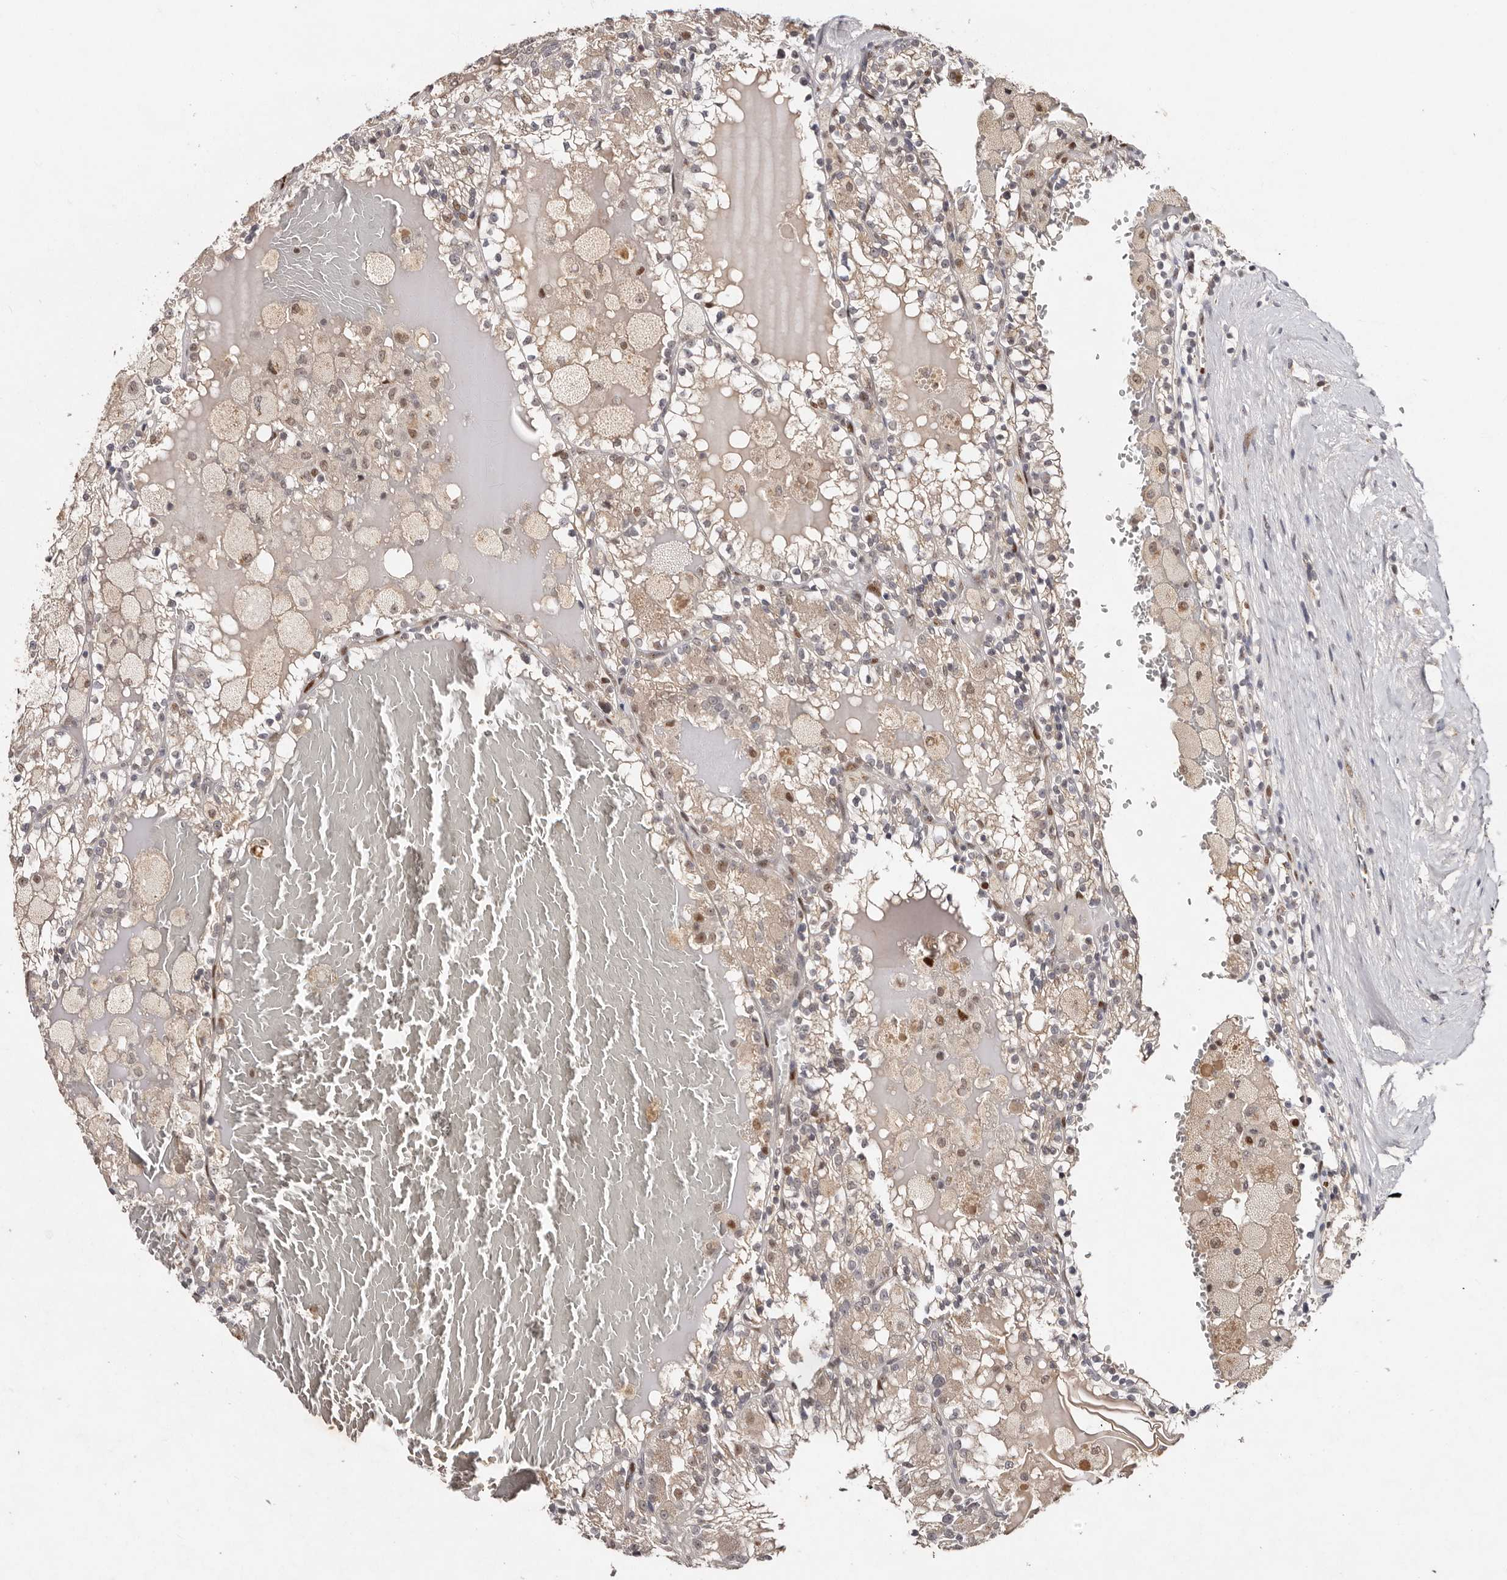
{"staining": {"intensity": "weak", "quantity": "<25%", "location": "cytoplasmic/membranous,nuclear"}, "tissue": "renal cancer", "cell_type": "Tumor cells", "image_type": "cancer", "snomed": [{"axis": "morphology", "description": "Adenocarcinoma, NOS"}, {"axis": "topography", "description": "Kidney"}], "caption": "A micrograph of renal cancer (adenocarcinoma) stained for a protein displays no brown staining in tumor cells.", "gene": "KLF7", "patient": {"sex": "female", "age": 56}}